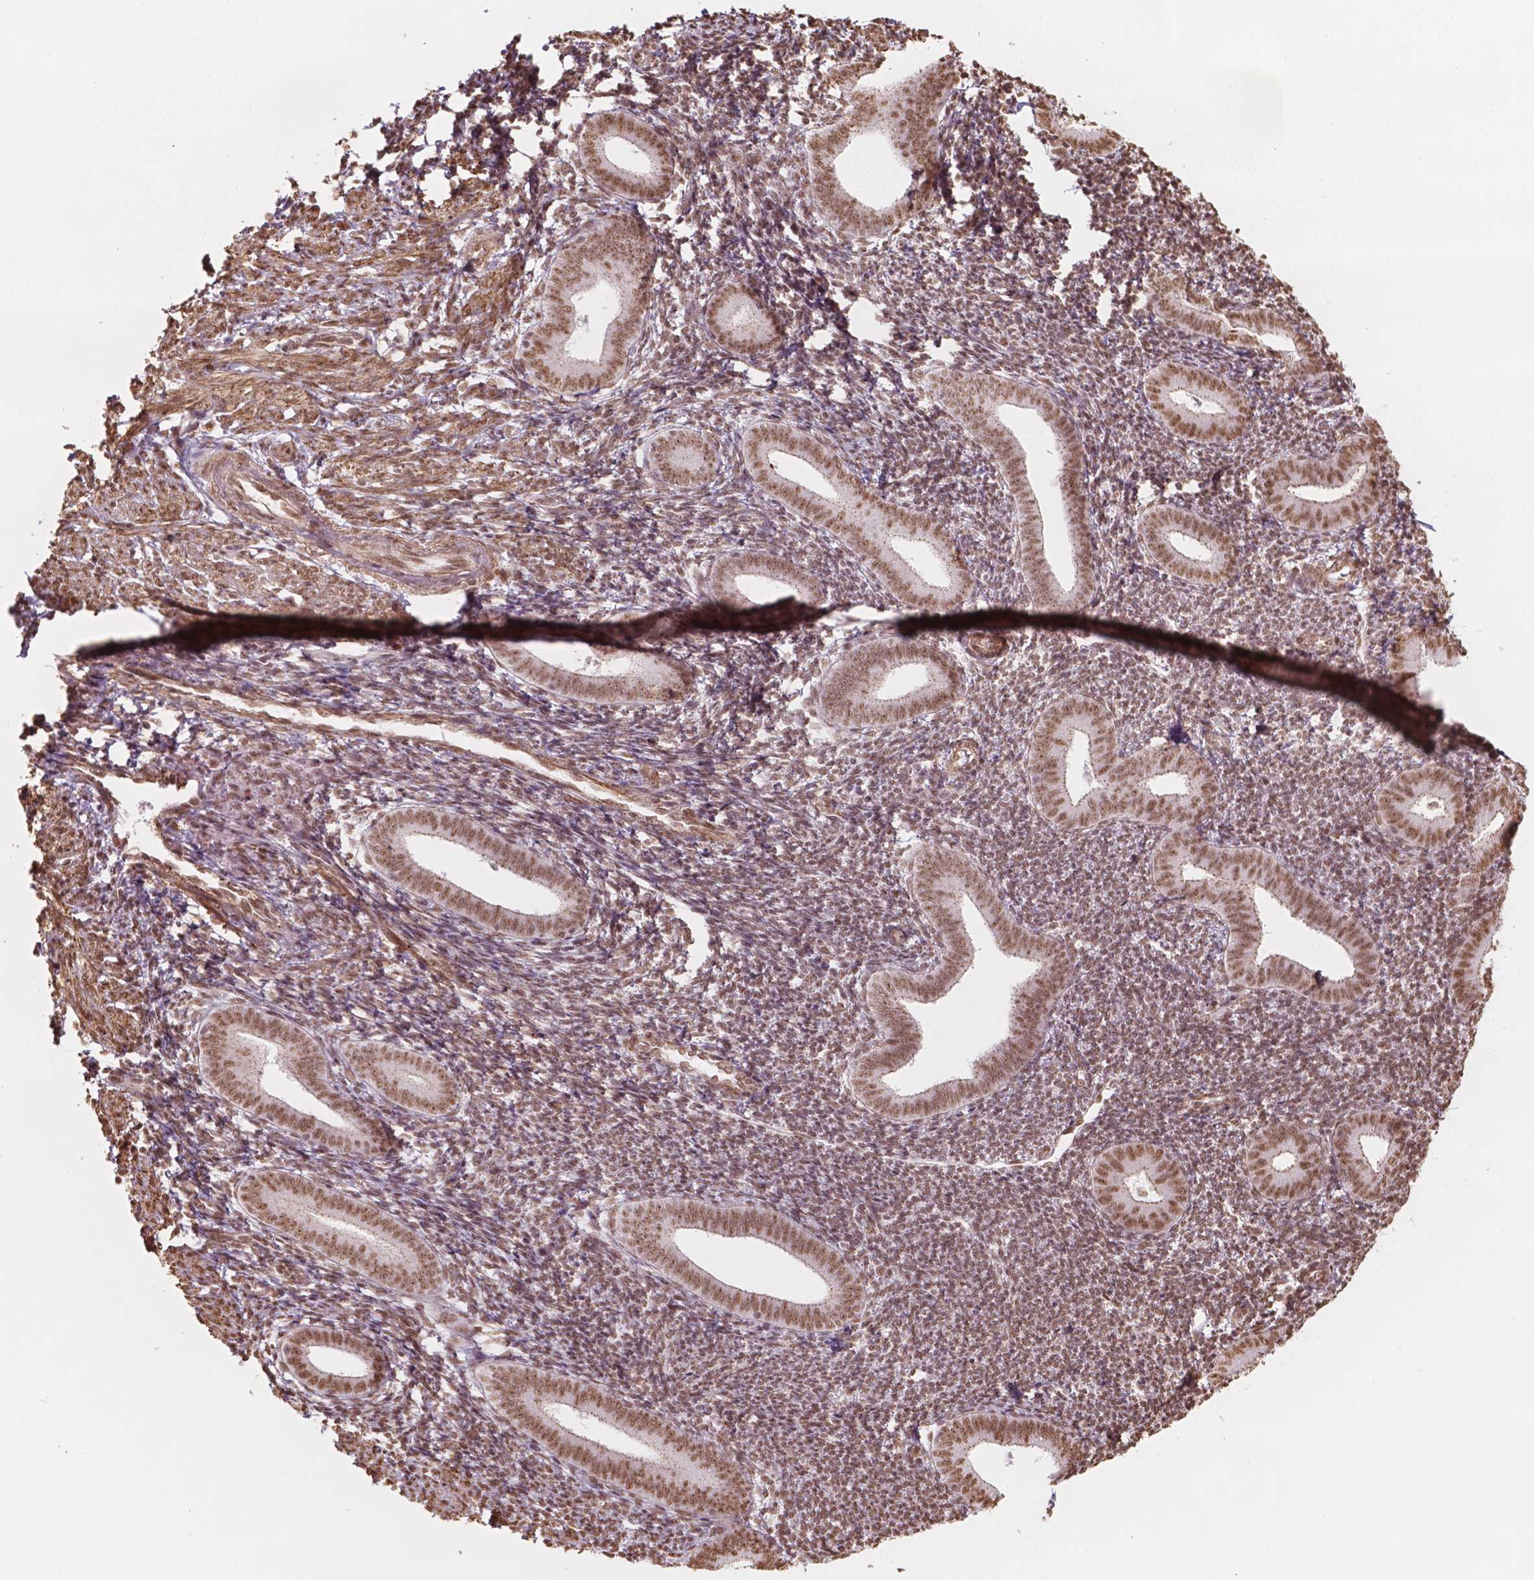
{"staining": {"intensity": "moderate", "quantity": "25%-75%", "location": "nuclear"}, "tissue": "endometrium", "cell_type": "Cells in endometrial stroma", "image_type": "normal", "snomed": [{"axis": "morphology", "description": "Normal tissue, NOS"}, {"axis": "topography", "description": "Endometrium"}], "caption": "IHC (DAB) staining of unremarkable endometrium exhibits moderate nuclear protein positivity in approximately 25%-75% of cells in endometrial stroma. Immunohistochemistry stains the protein in brown and the nuclei are stained blue.", "gene": "GTF3C5", "patient": {"sex": "female", "age": 25}}